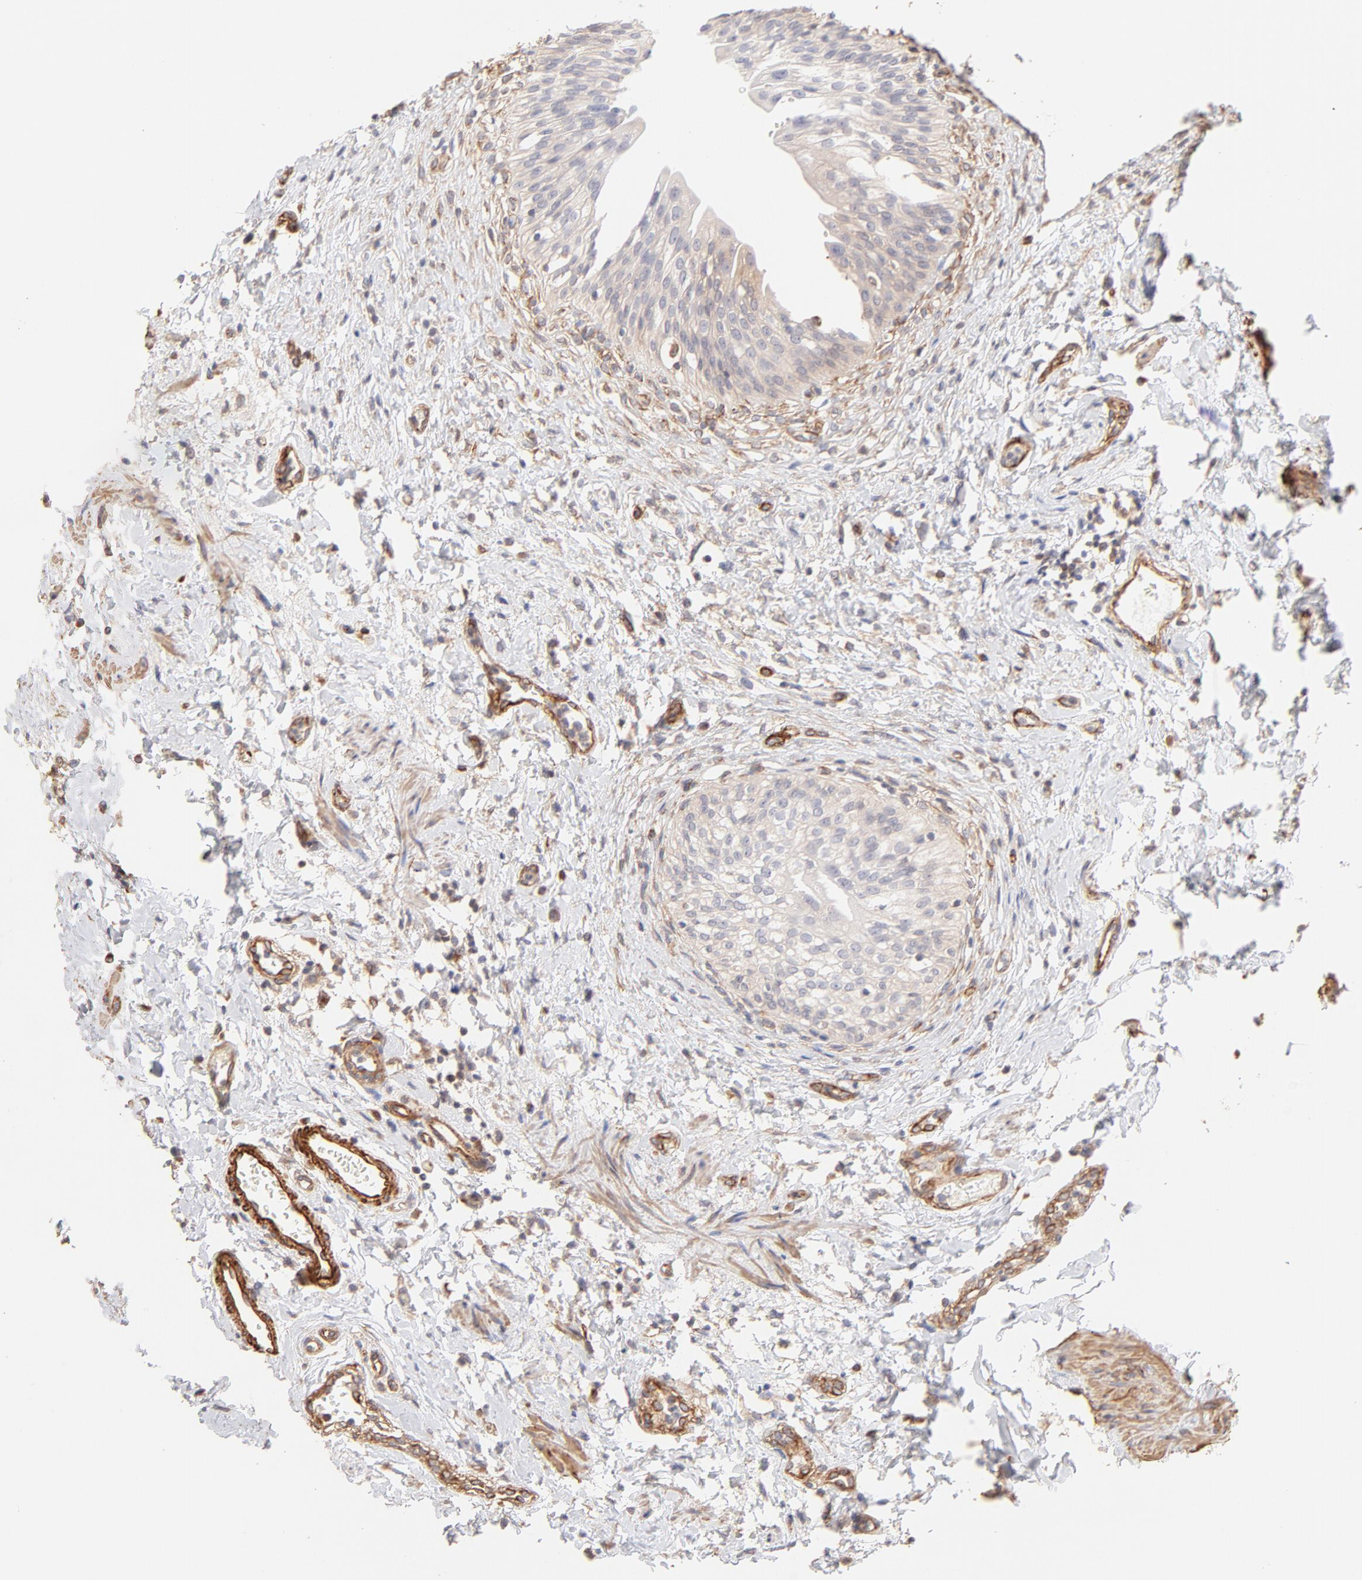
{"staining": {"intensity": "negative", "quantity": "none", "location": "none"}, "tissue": "urinary bladder", "cell_type": "Urothelial cells", "image_type": "normal", "snomed": [{"axis": "morphology", "description": "Normal tissue, NOS"}, {"axis": "topography", "description": "Urinary bladder"}], "caption": "This is a micrograph of immunohistochemistry (IHC) staining of normal urinary bladder, which shows no staining in urothelial cells. (DAB (3,3'-diaminobenzidine) IHC, high magnification).", "gene": "LDLRAP1", "patient": {"sex": "female", "age": 80}}